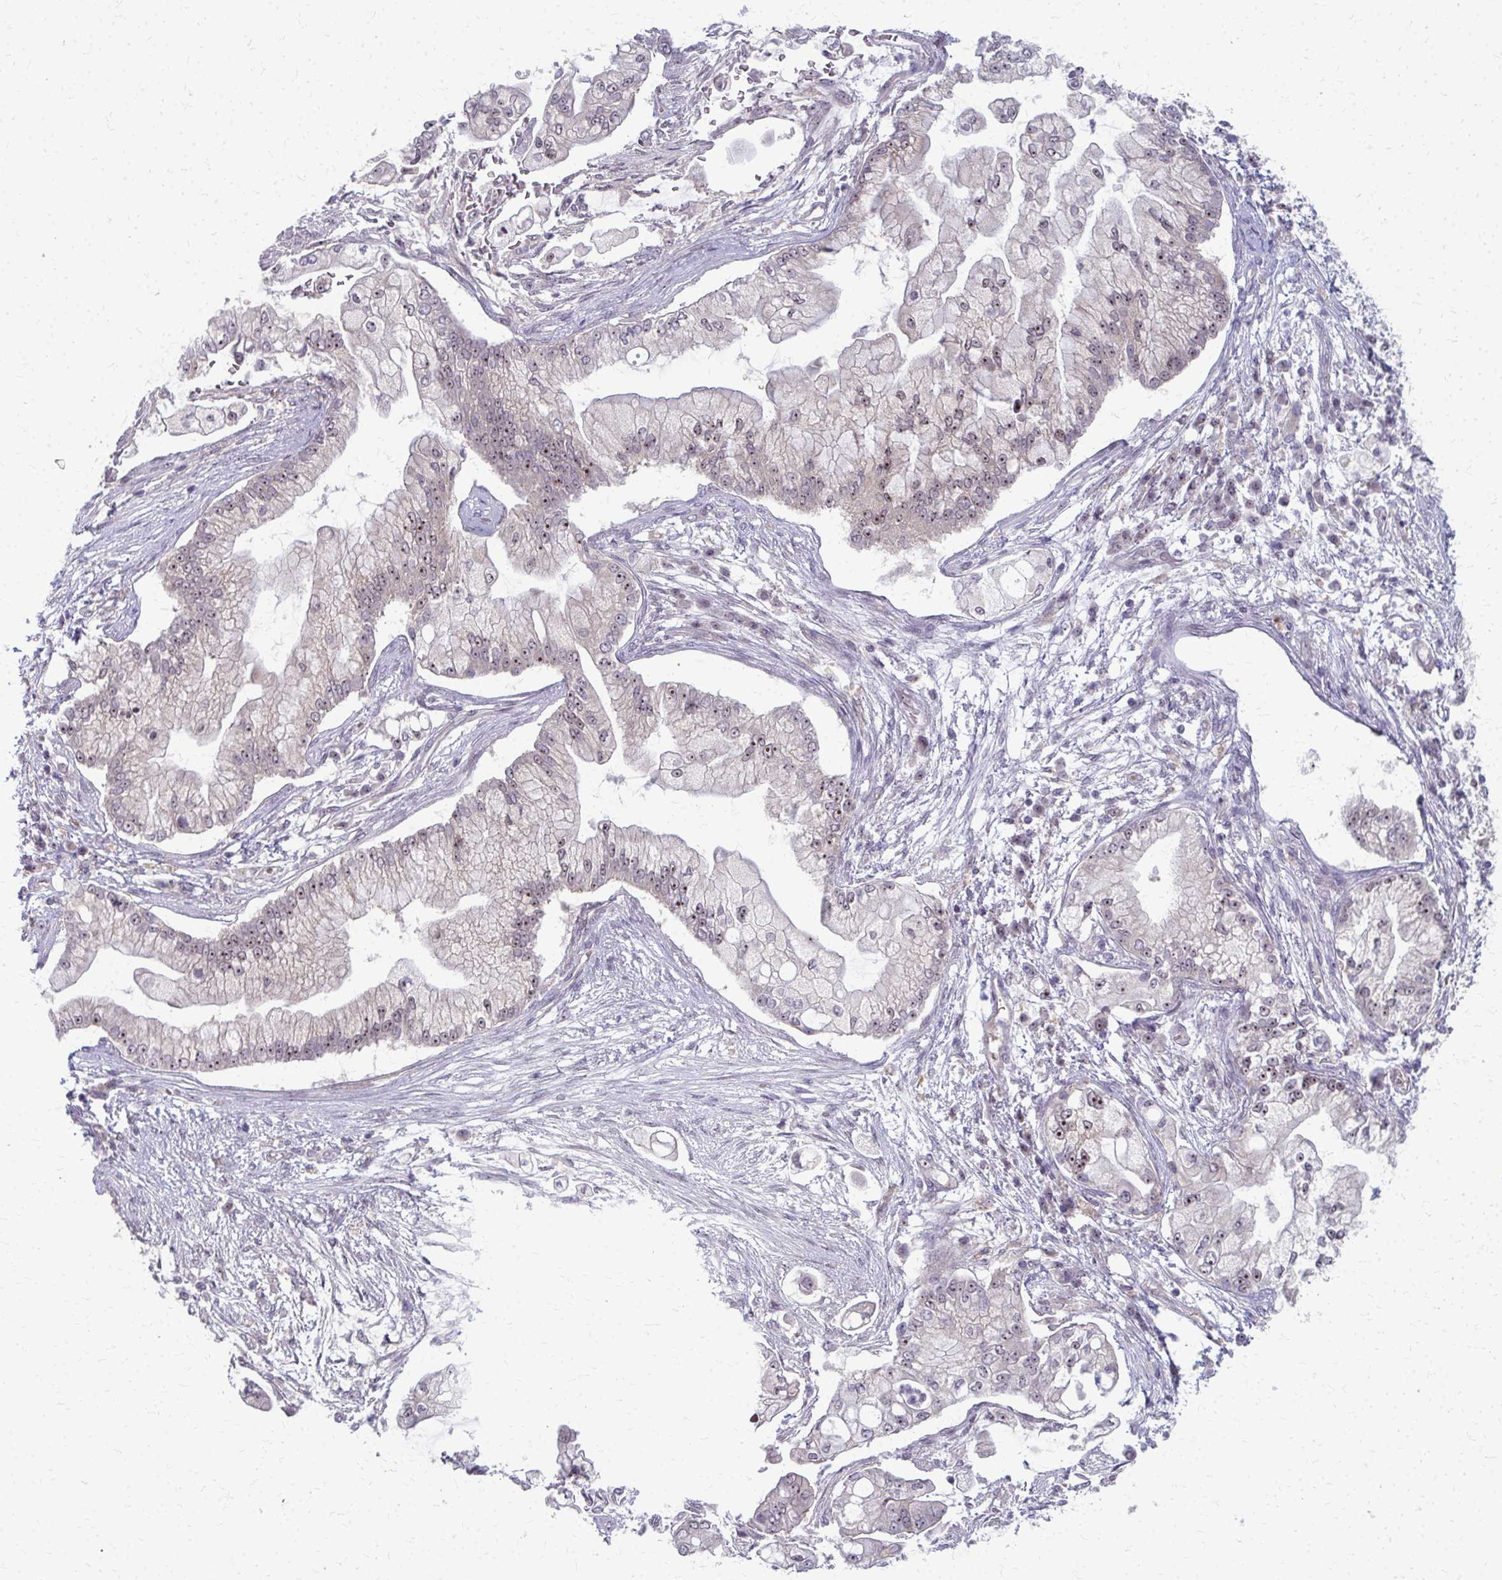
{"staining": {"intensity": "moderate", "quantity": "25%-75%", "location": "nuclear"}, "tissue": "pancreatic cancer", "cell_type": "Tumor cells", "image_type": "cancer", "snomed": [{"axis": "morphology", "description": "Adenocarcinoma, NOS"}, {"axis": "topography", "description": "Pancreas"}], "caption": "Immunohistochemical staining of human pancreatic adenocarcinoma displays medium levels of moderate nuclear positivity in about 25%-75% of tumor cells.", "gene": "NUDT16", "patient": {"sex": "female", "age": 69}}